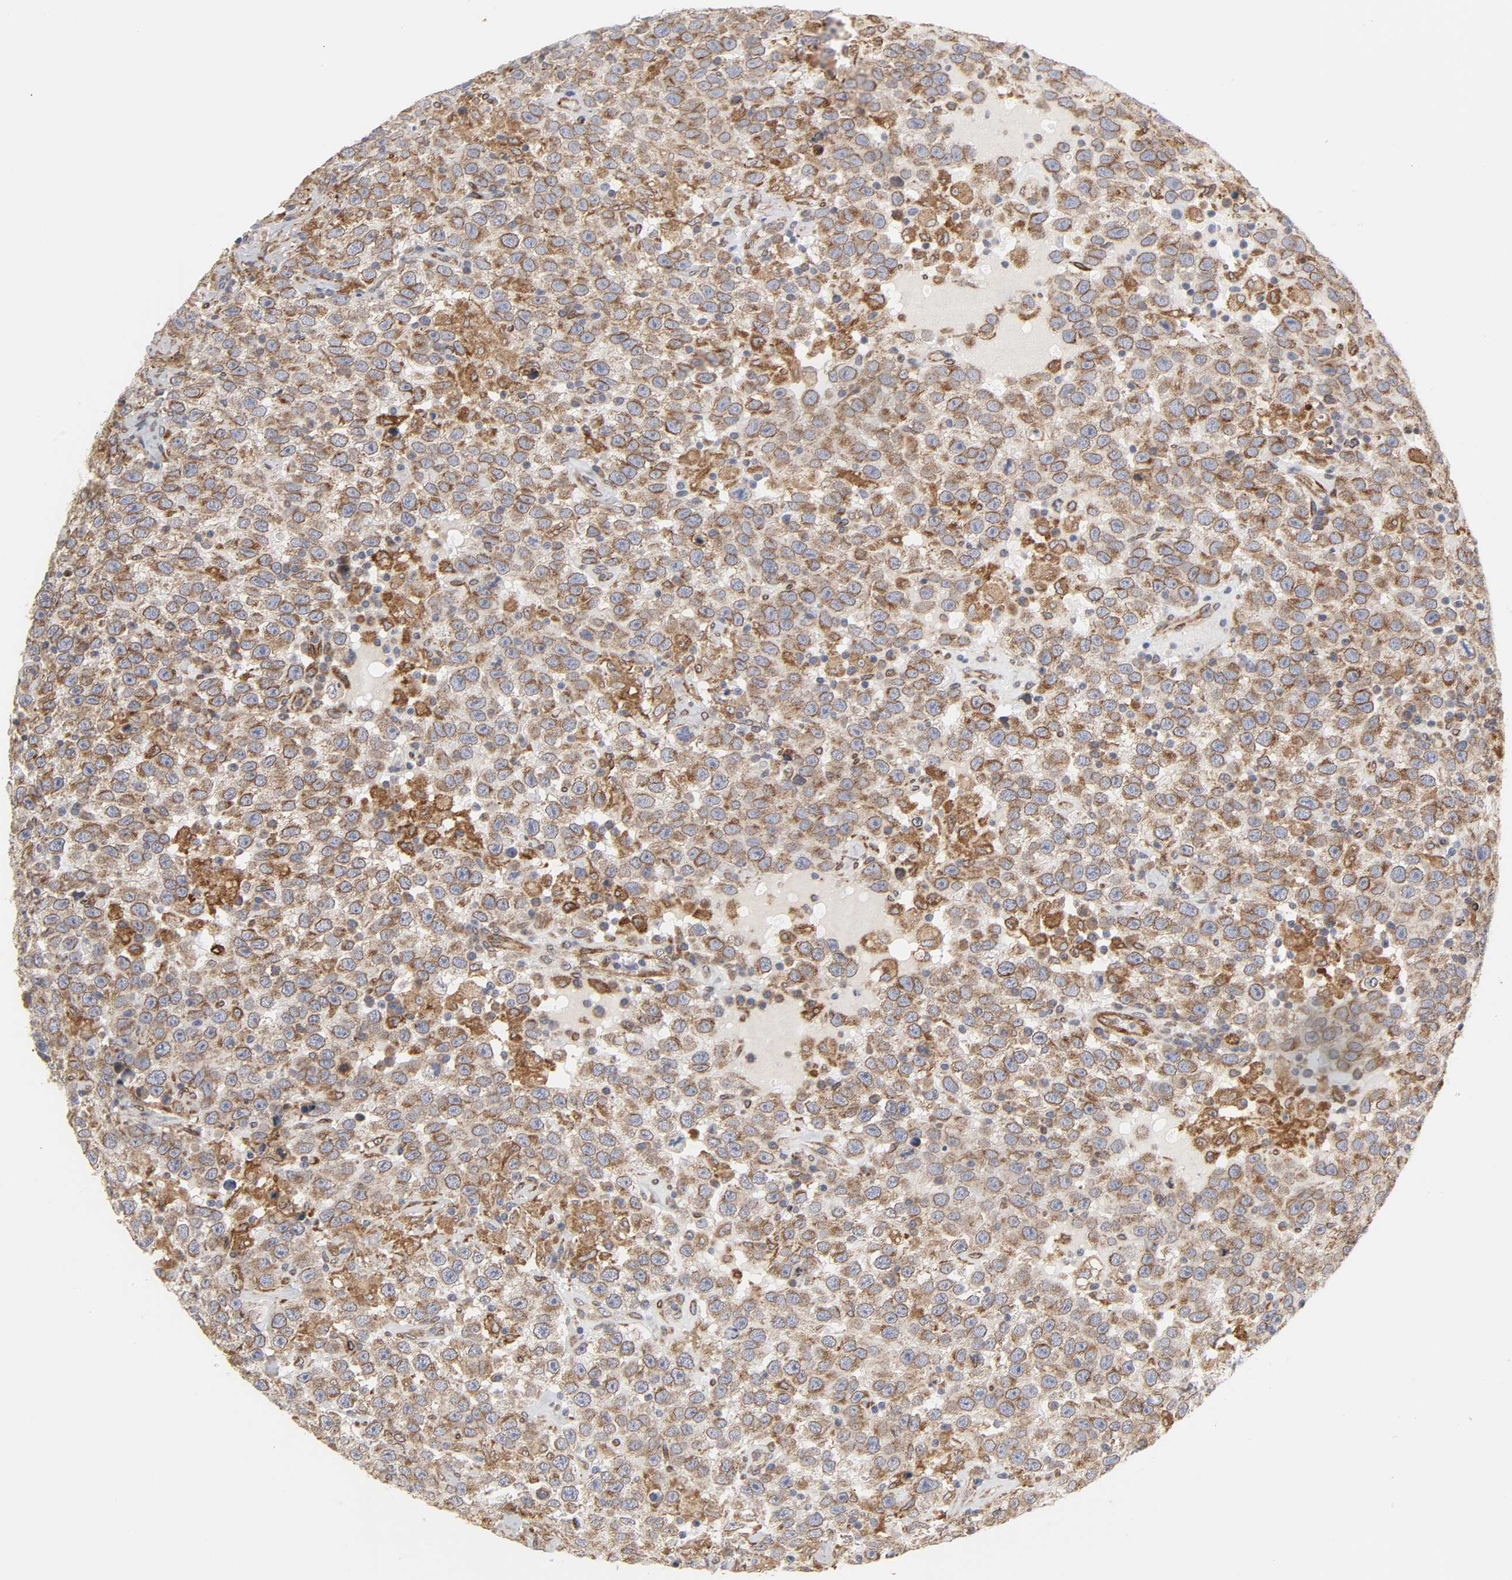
{"staining": {"intensity": "moderate", "quantity": ">75%", "location": "cytoplasmic/membranous"}, "tissue": "testis cancer", "cell_type": "Tumor cells", "image_type": "cancer", "snomed": [{"axis": "morphology", "description": "Seminoma, NOS"}, {"axis": "topography", "description": "Testis"}], "caption": "High-magnification brightfield microscopy of seminoma (testis) stained with DAB (3,3'-diaminobenzidine) (brown) and counterstained with hematoxylin (blue). tumor cells exhibit moderate cytoplasmic/membranous positivity is identified in about>75% of cells.", "gene": "POR", "patient": {"sex": "male", "age": 41}}